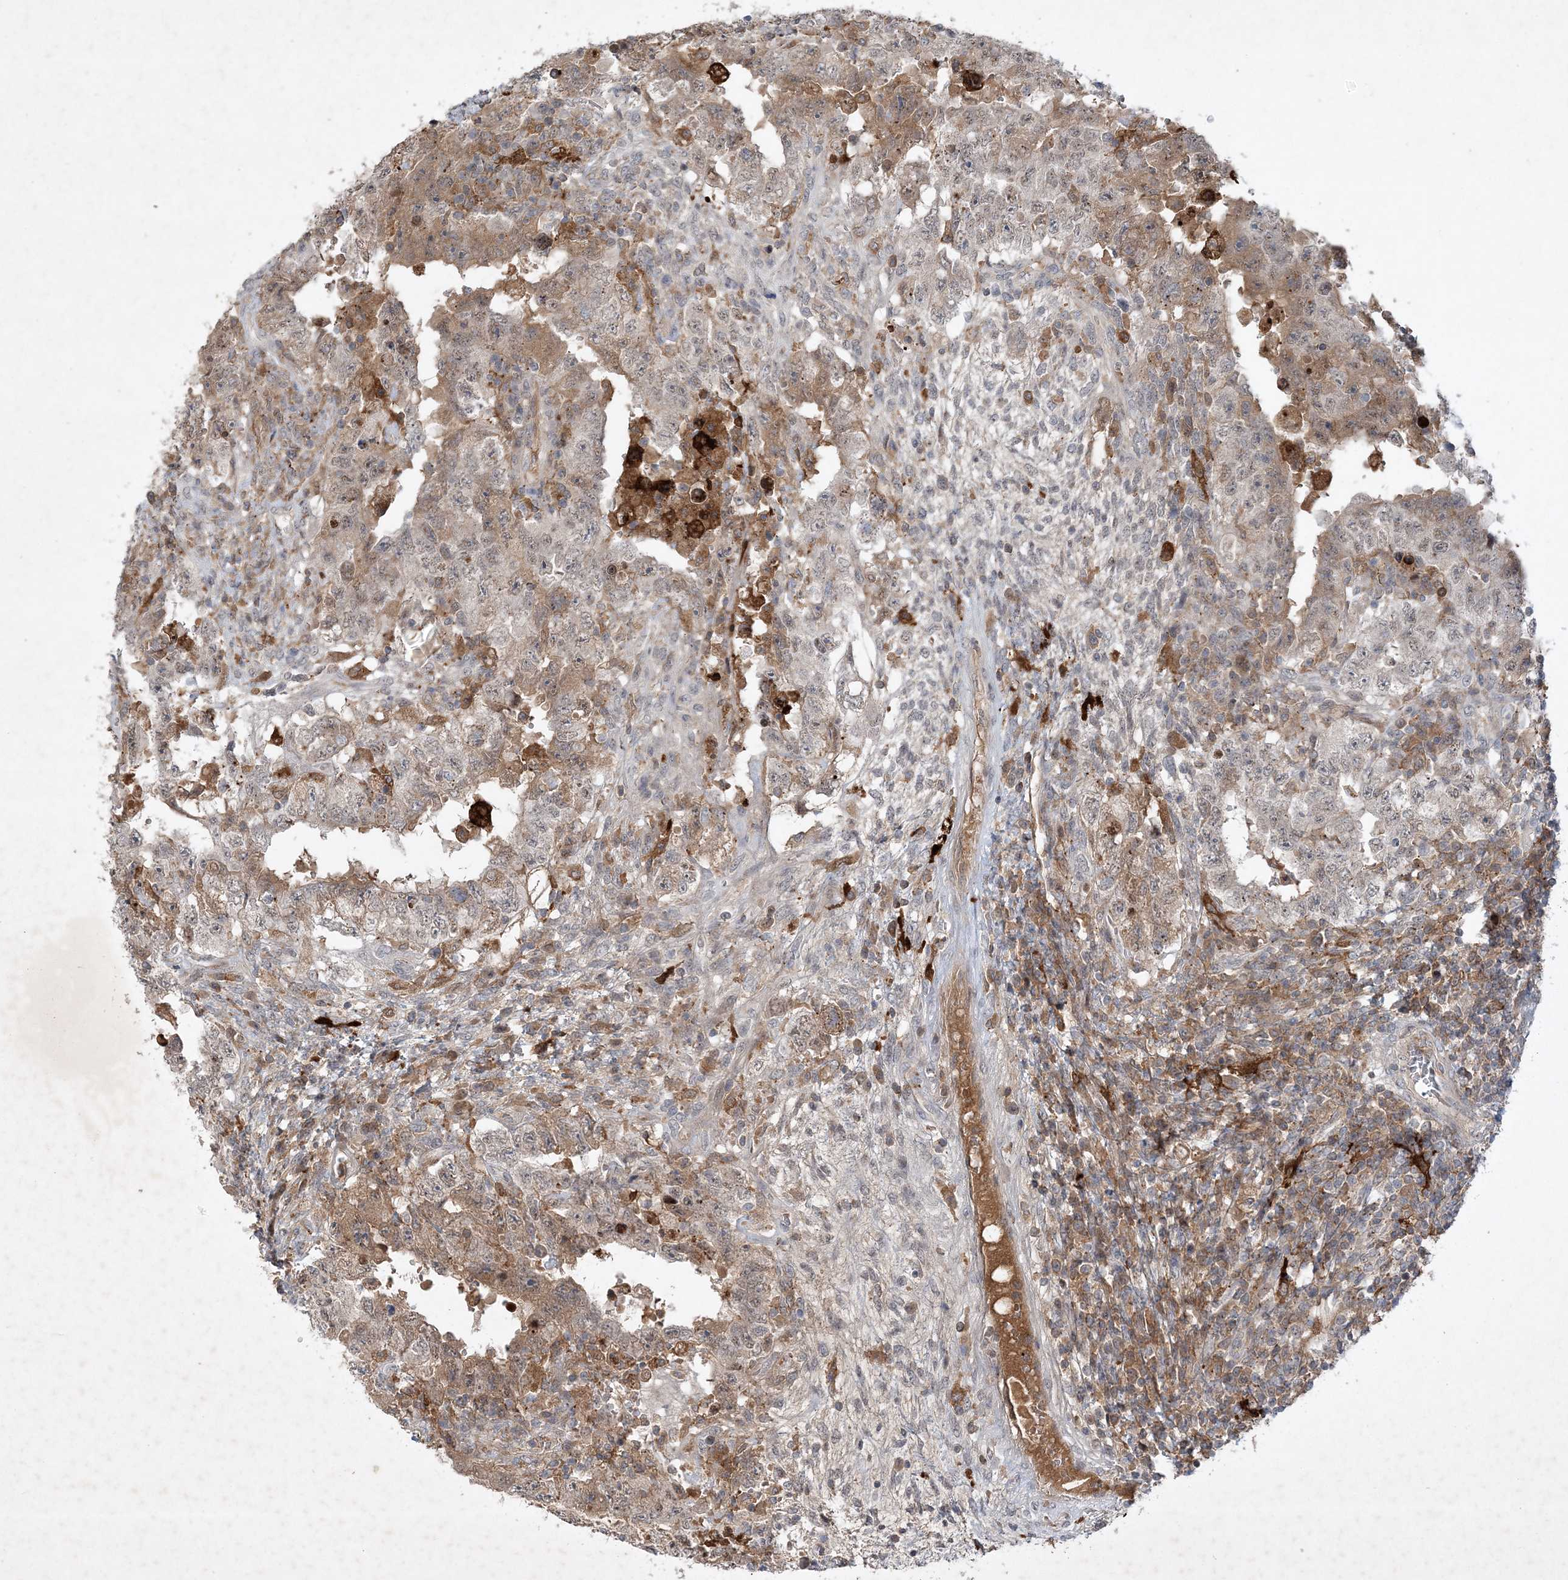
{"staining": {"intensity": "moderate", "quantity": ">75%", "location": "cytoplasmic/membranous"}, "tissue": "testis cancer", "cell_type": "Tumor cells", "image_type": "cancer", "snomed": [{"axis": "morphology", "description": "Carcinoma, Embryonal, NOS"}, {"axis": "topography", "description": "Testis"}], "caption": "Brown immunohistochemical staining in testis embryonal carcinoma reveals moderate cytoplasmic/membranous positivity in about >75% of tumor cells.", "gene": "THG1L", "patient": {"sex": "male", "age": 26}}